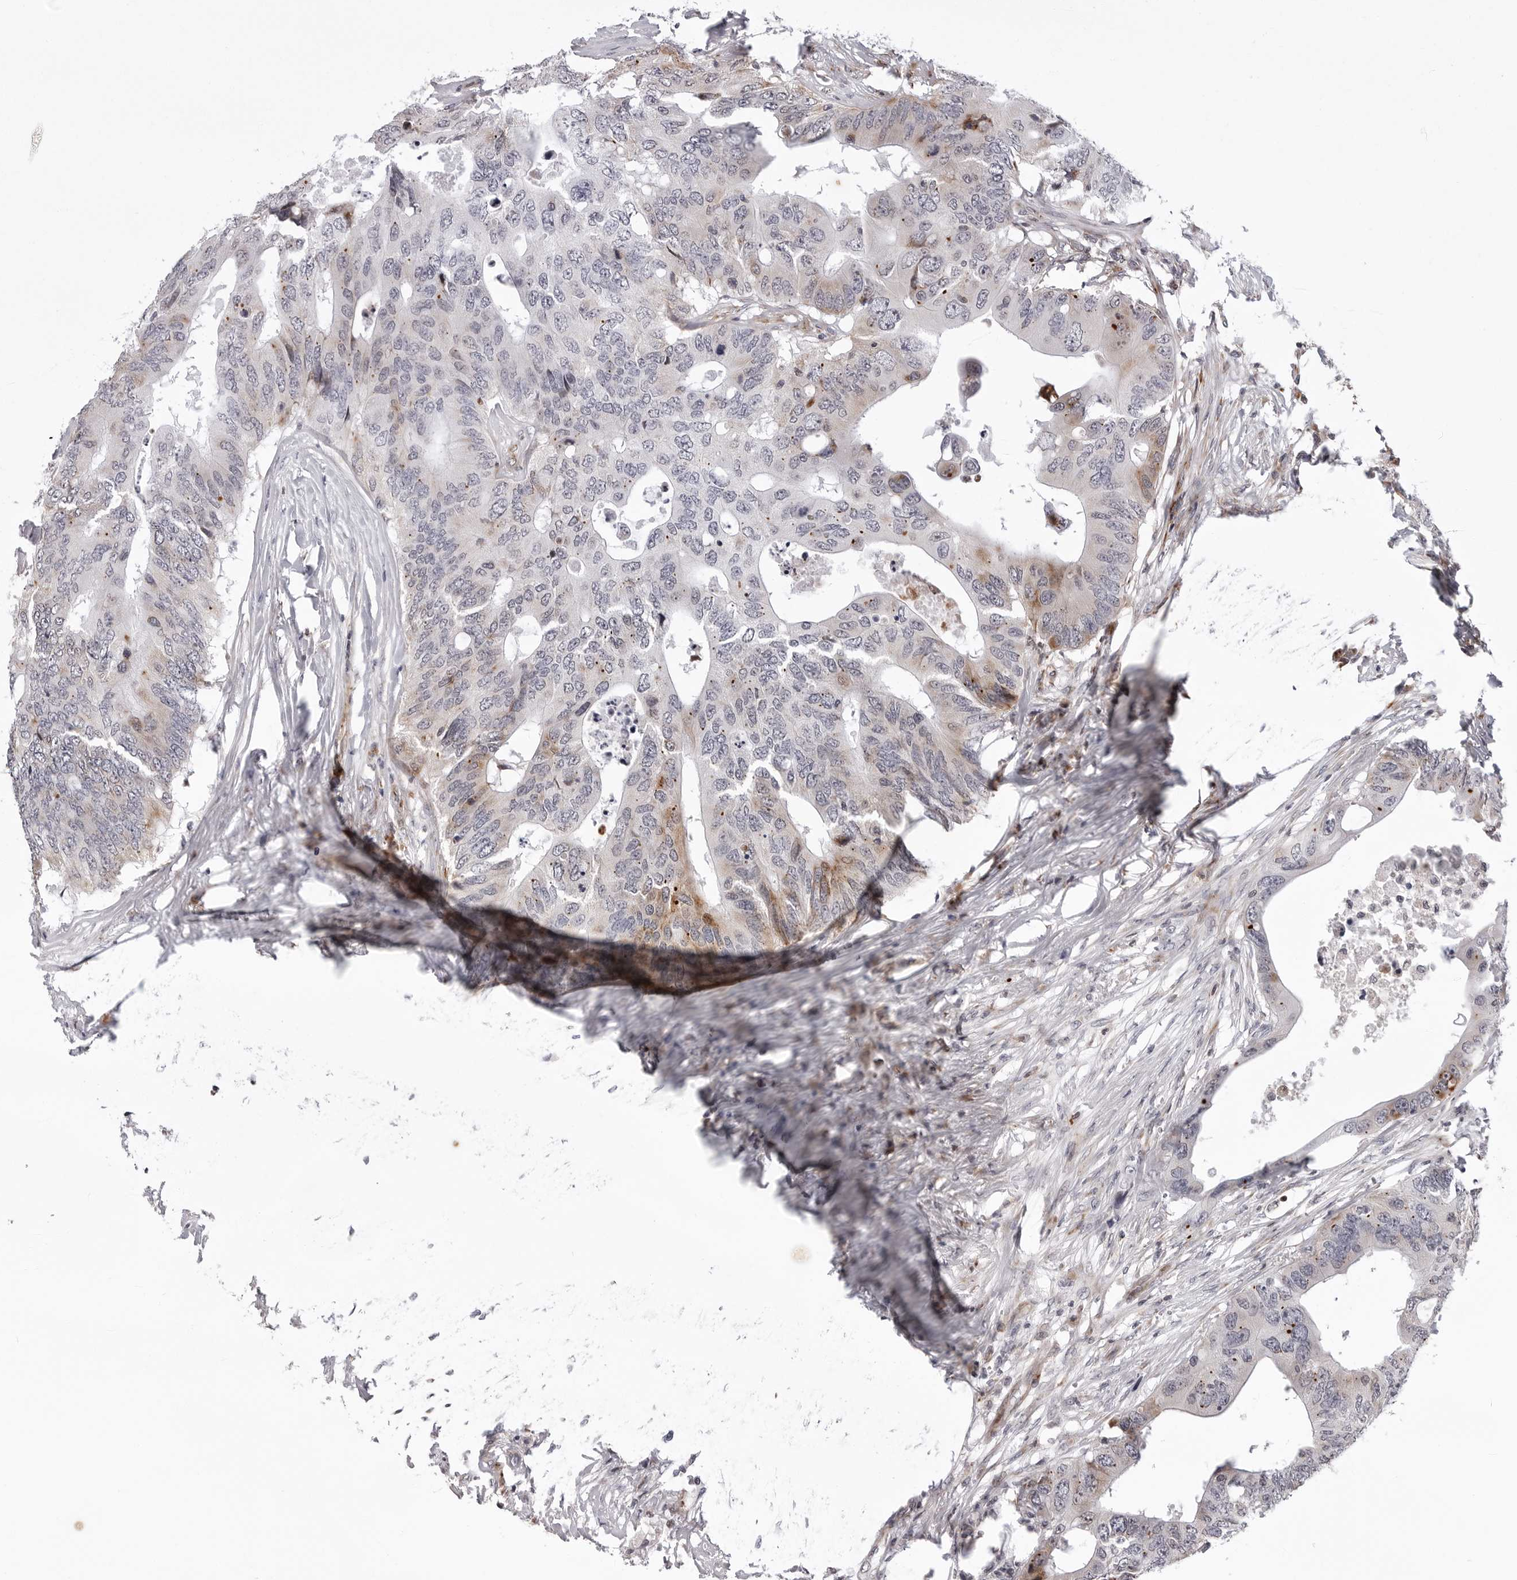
{"staining": {"intensity": "moderate", "quantity": "25%-75%", "location": "cytoplasmic/membranous"}, "tissue": "colorectal cancer", "cell_type": "Tumor cells", "image_type": "cancer", "snomed": [{"axis": "morphology", "description": "Adenocarcinoma, NOS"}, {"axis": "topography", "description": "Colon"}], "caption": "An IHC image of neoplastic tissue is shown. Protein staining in brown highlights moderate cytoplasmic/membranous positivity in colorectal adenocarcinoma within tumor cells.", "gene": "CDK20", "patient": {"sex": "male", "age": 71}}